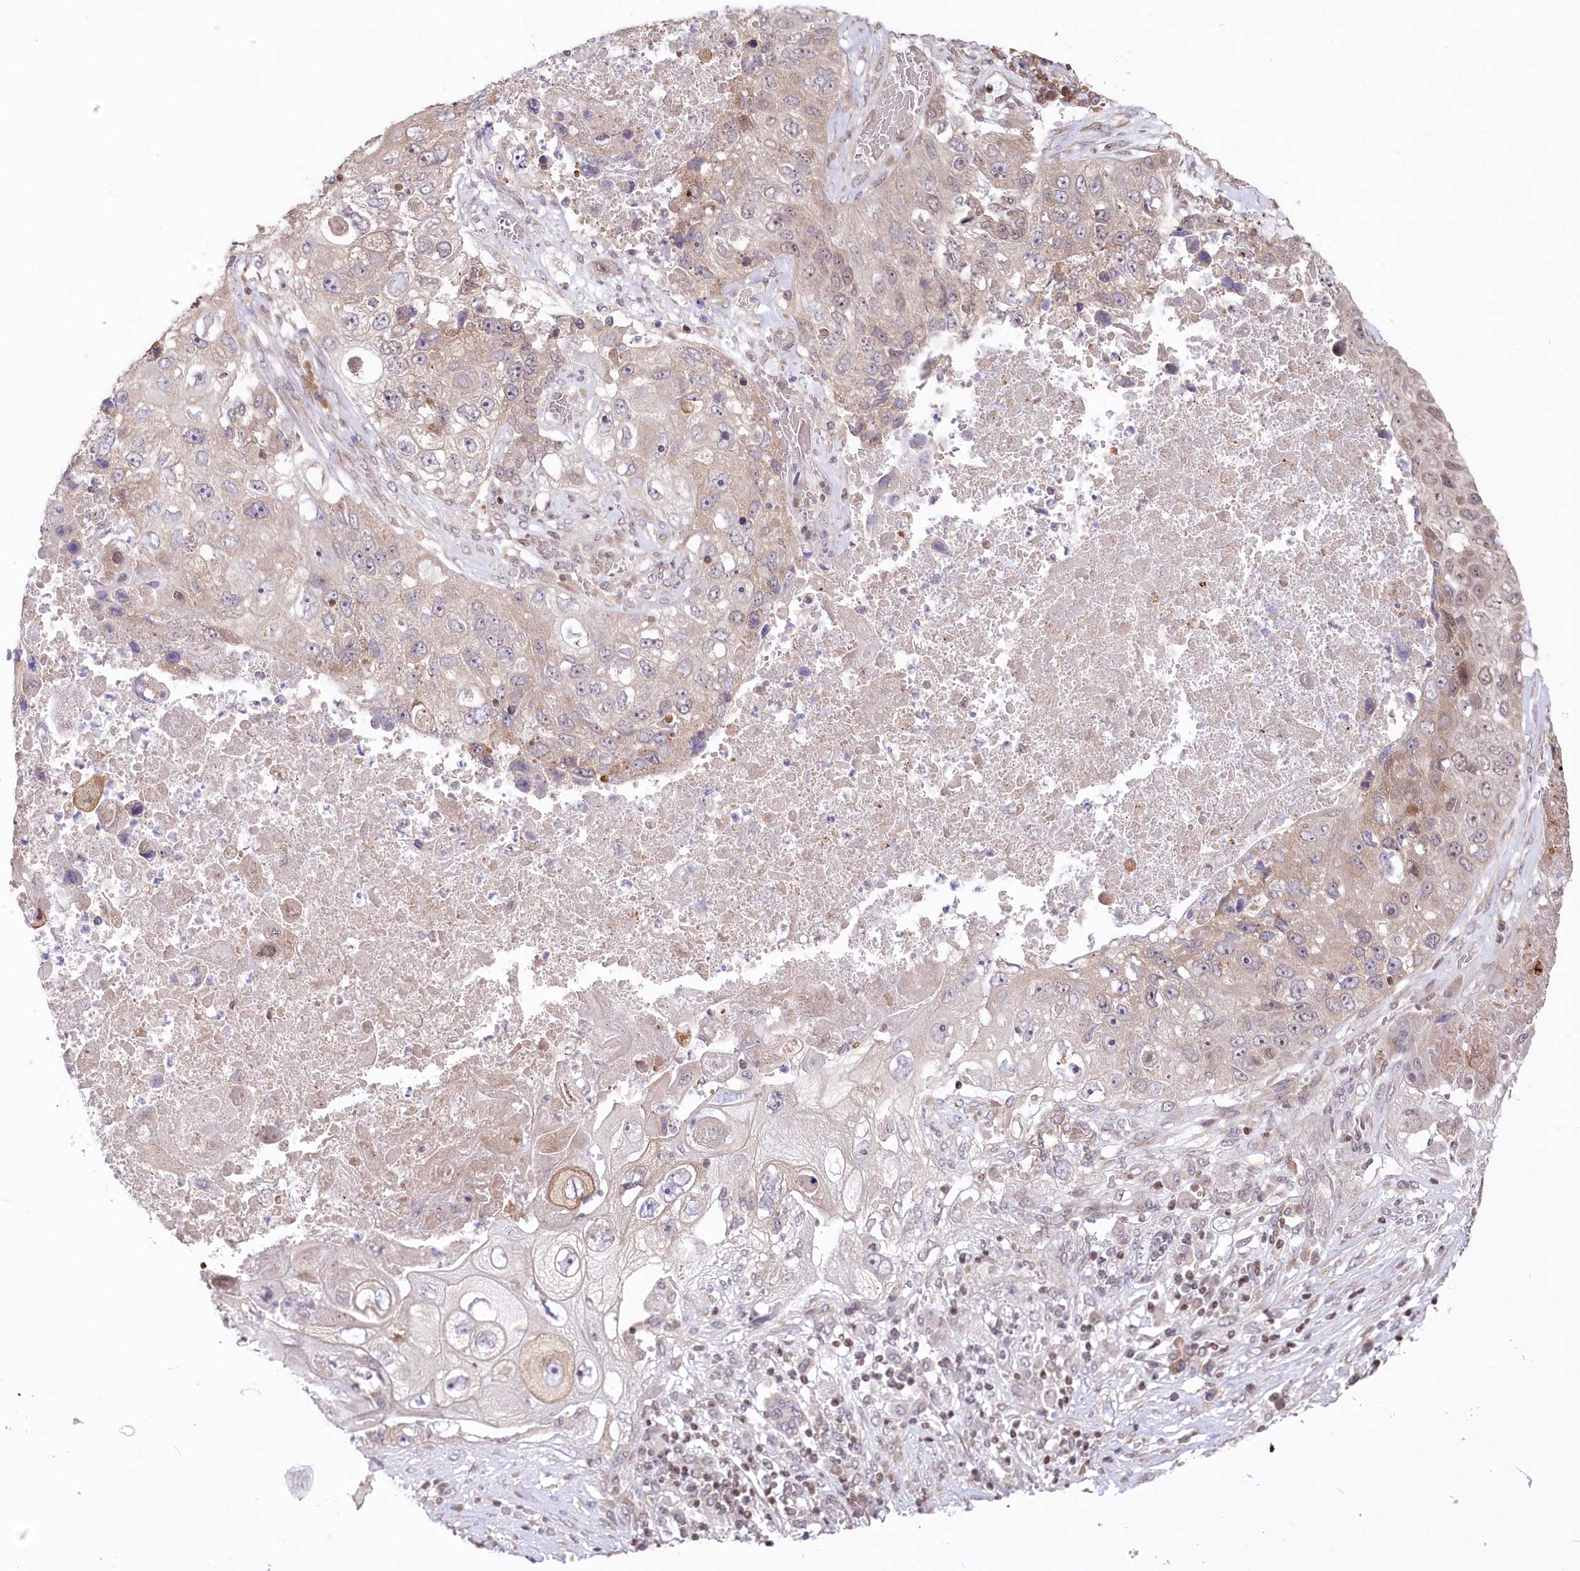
{"staining": {"intensity": "weak", "quantity": "<25%", "location": "cytoplasmic/membranous"}, "tissue": "lung cancer", "cell_type": "Tumor cells", "image_type": "cancer", "snomed": [{"axis": "morphology", "description": "Squamous cell carcinoma, NOS"}, {"axis": "topography", "description": "Lung"}], "caption": "DAB immunohistochemical staining of human lung squamous cell carcinoma demonstrates no significant positivity in tumor cells.", "gene": "CGGBP1", "patient": {"sex": "male", "age": 61}}